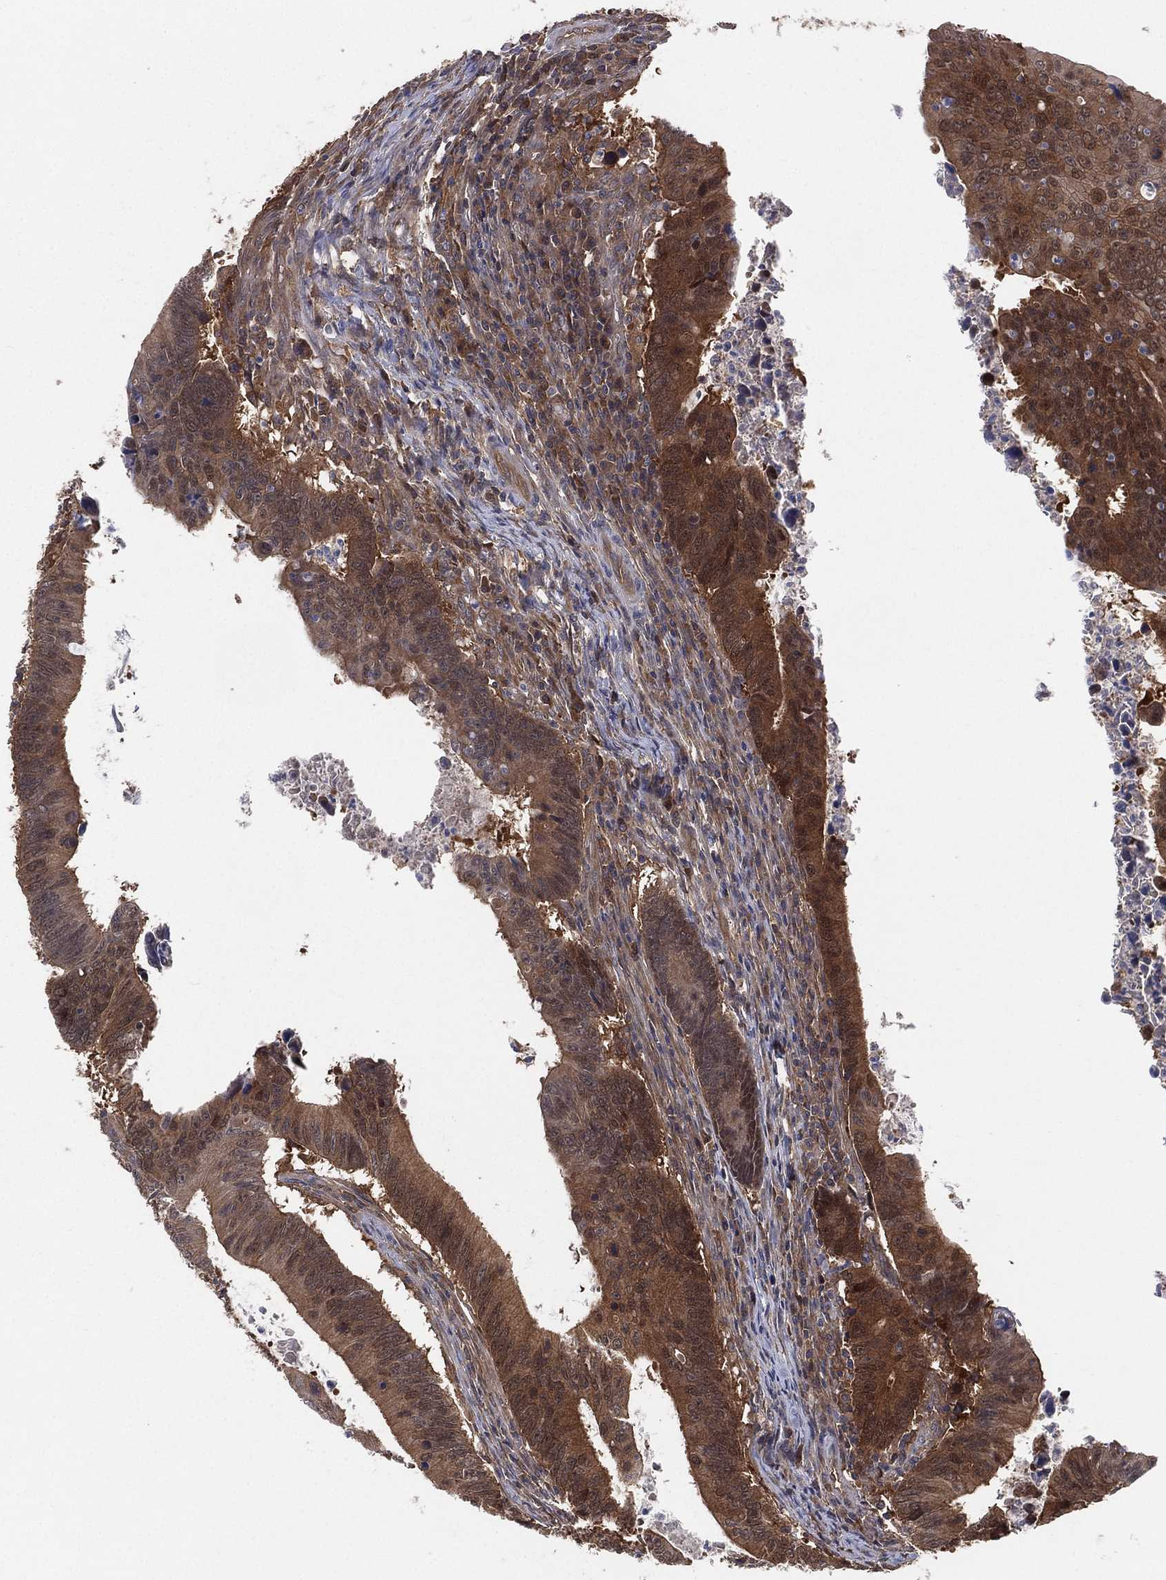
{"staining": {"intensity": "strong", "quantity": "25%-75%", "location": "cytoplasmic/membranous"}, "tissue": "colorectal cancer", "cell_type": "Tumor cells", "image_type": "cancer", "snomed": [{"axis": "morphology", "description": "Adenocarcinoma, NOS"}, {"axis": "topography", "description": "Colon"}], "caption": "Colorectal cancer stained with DAB IHC demonstrates high levels of strong cytoplasmic/membranous expression in about 25%-75% of tumor cells.", "gene": "PSMG4", "patient": {"sex": "female", "age": 87}}